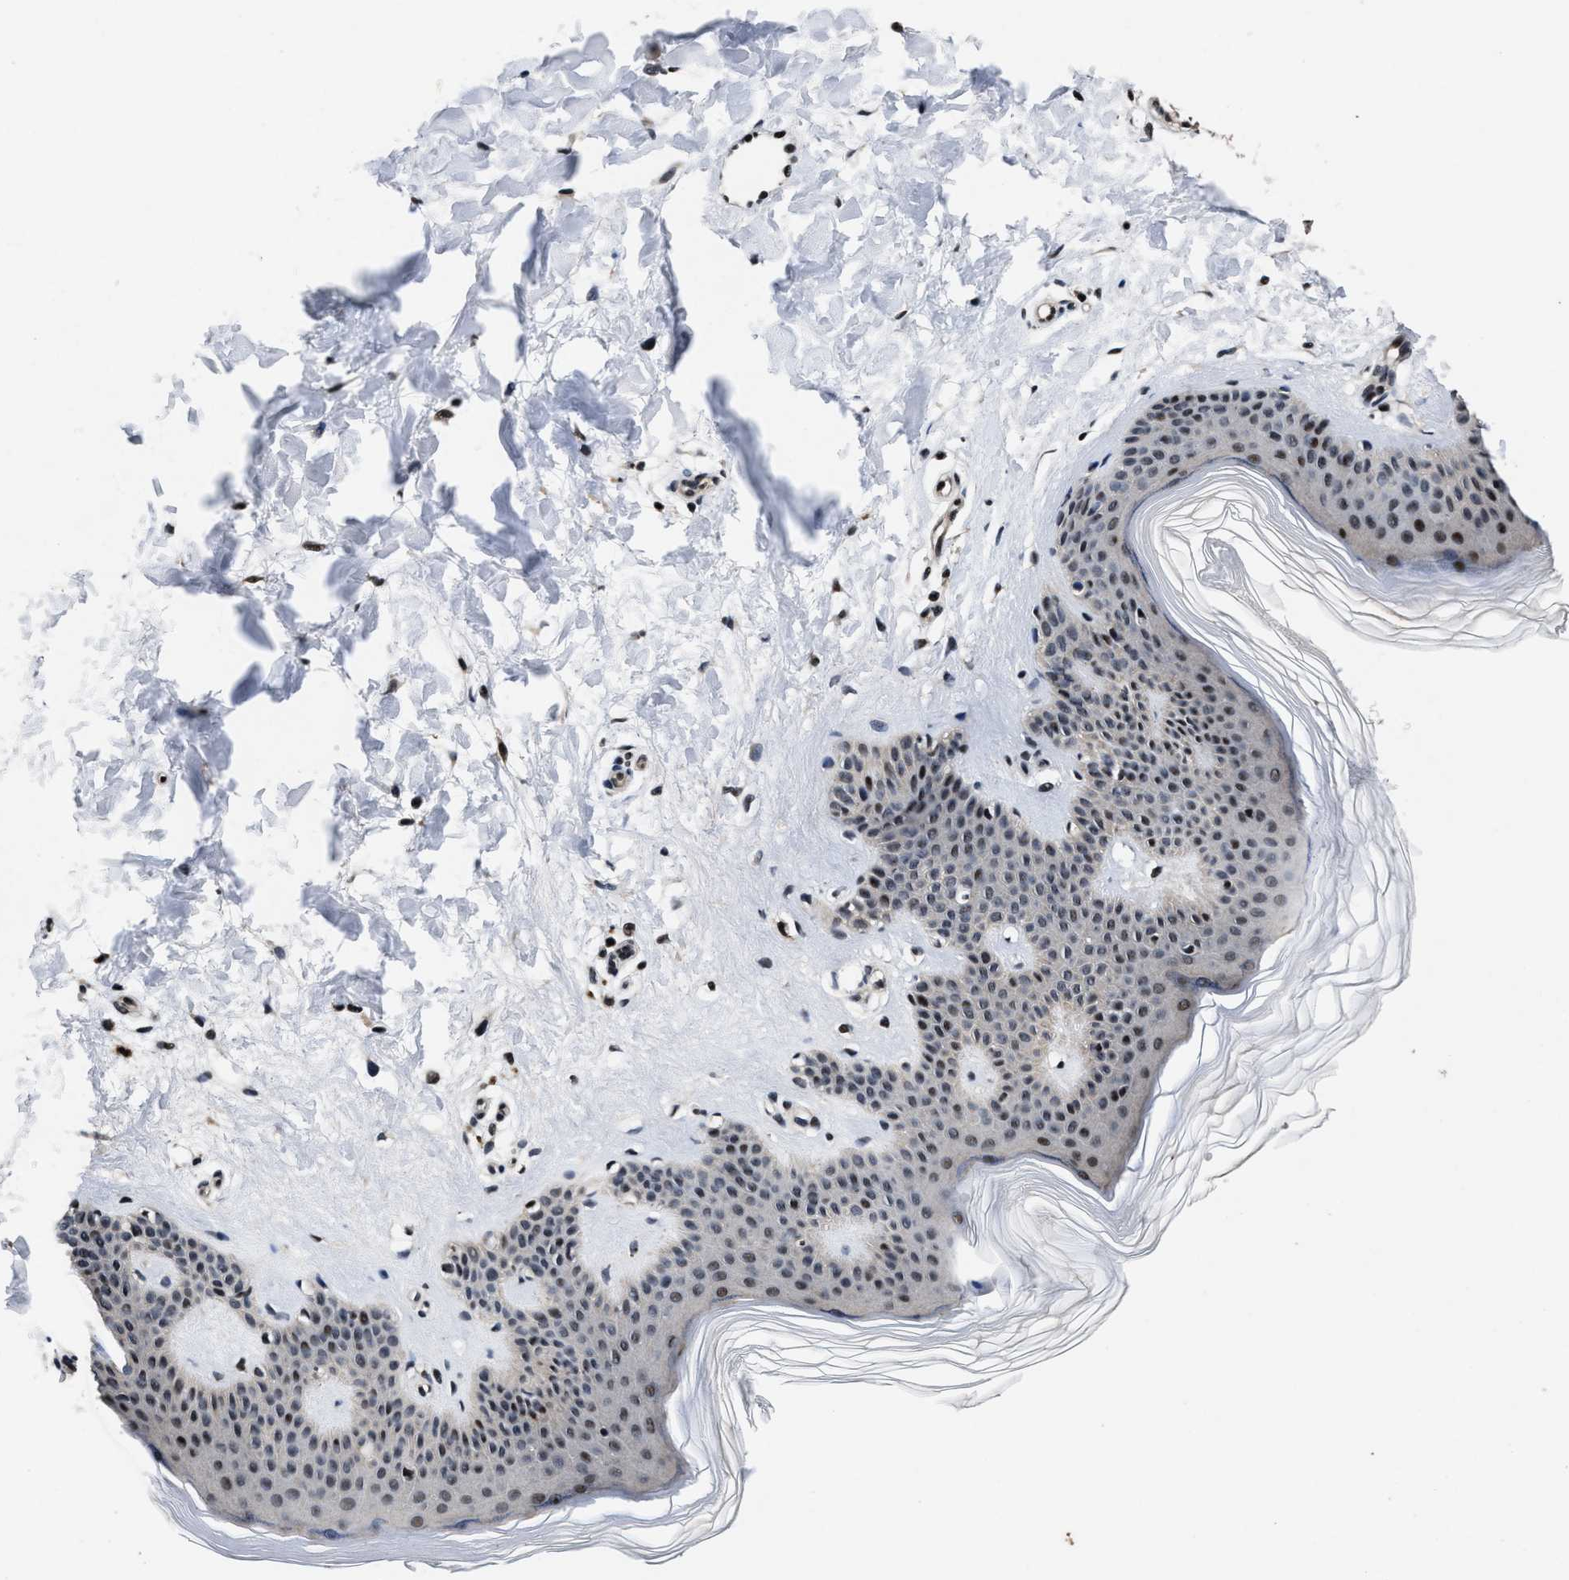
{"staining": {"intensity": "weak", "quantity": ">75%", "location": "nuclear"}, "tissue": "skin", "cell_type": "Fibroblasts", "image_type": "normal", "snomed": [{"axis": "morphology", "description": "Normal tissue, NOS"}, {"axis": "morphology", "description": "Malignant melanoma, Metastatic site"}, {"axis": "topography", "description": "Skin"}], "caption": "Skin stained for a protein displays weak nuclear positivity in fibroblasts. (Brightfield microscopy of DAB IHC at high magnification).", "gene": "ZNF233", "patient": {"sex": "male", "age": 41}}